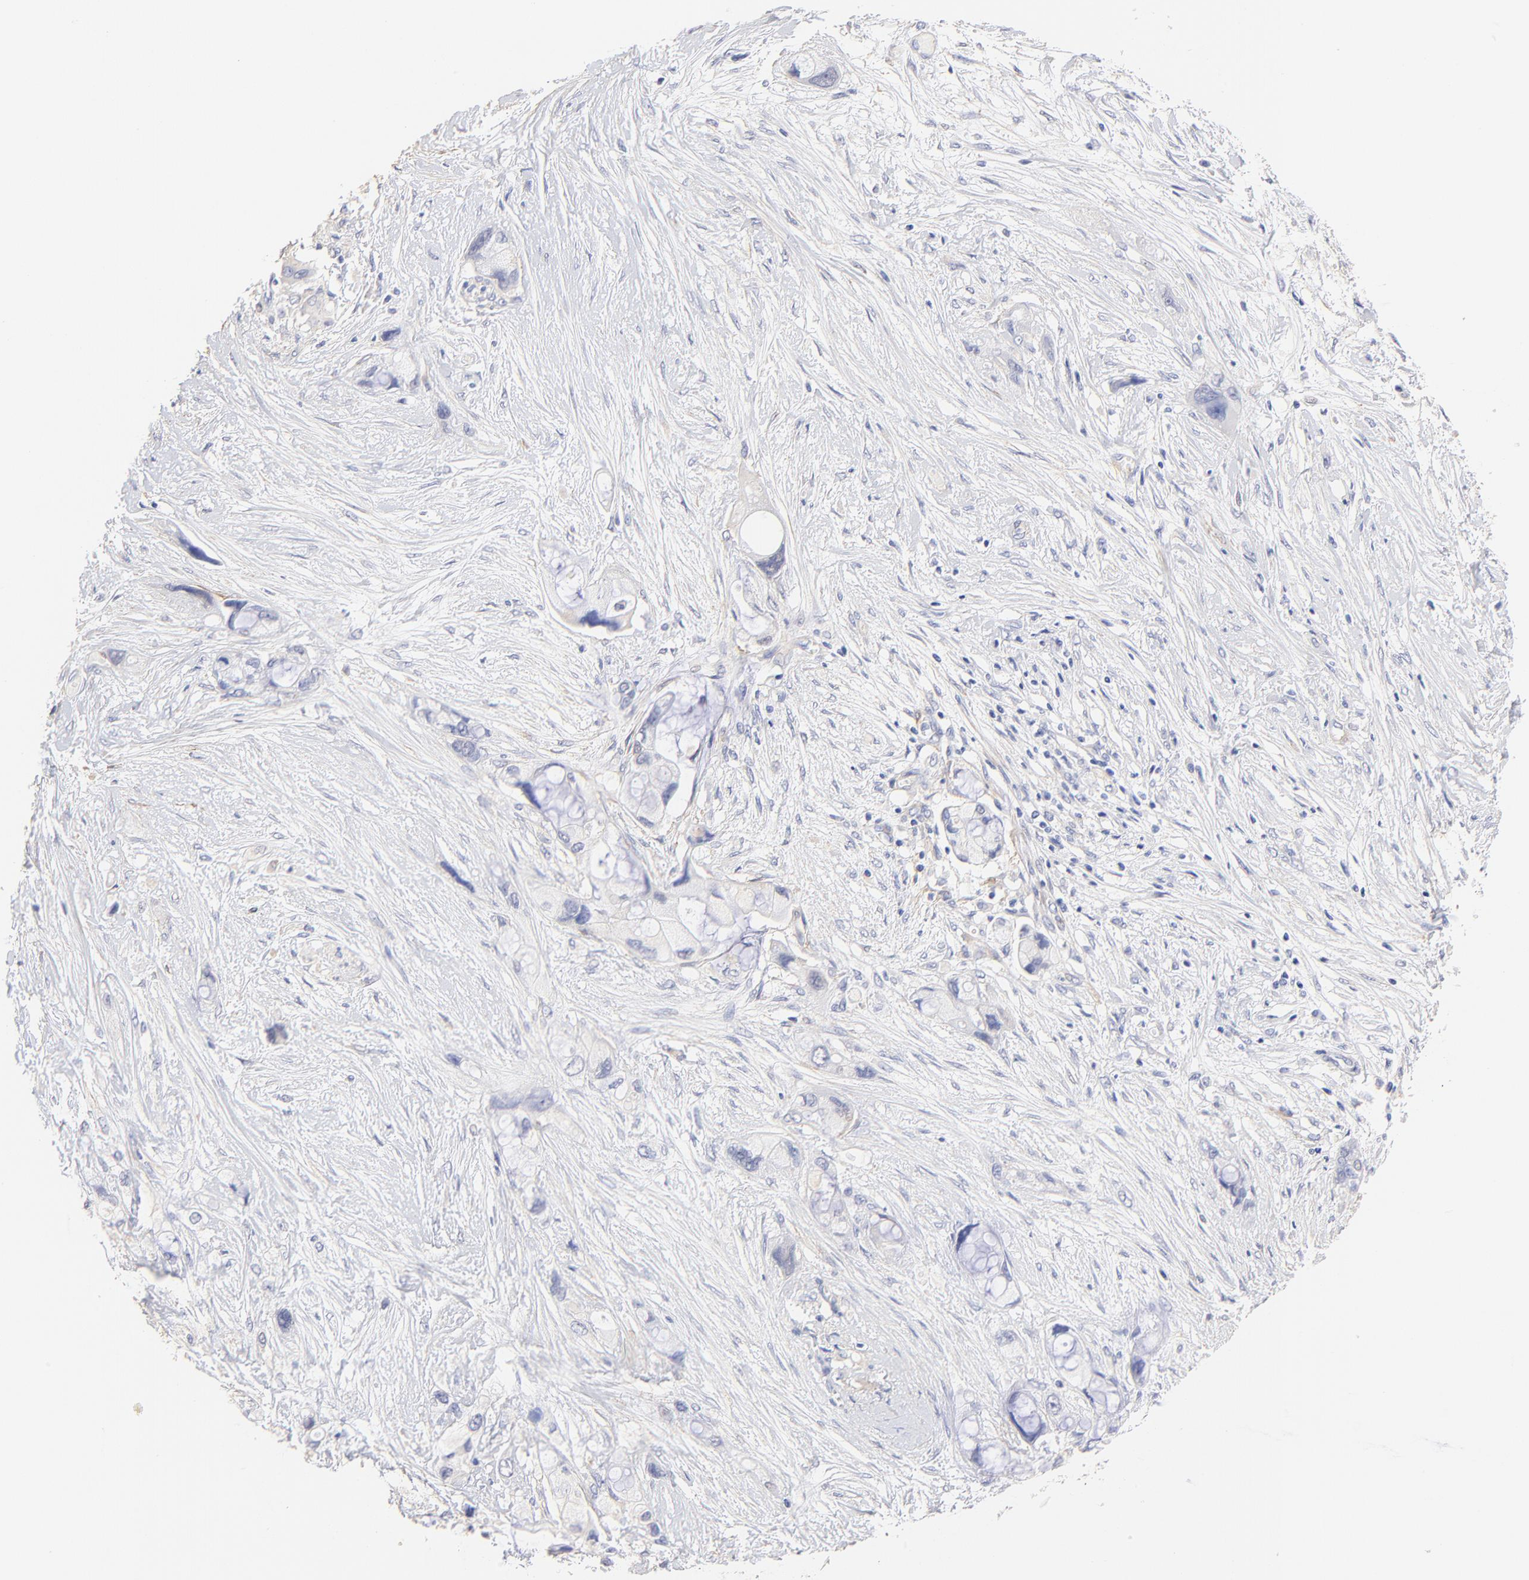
{"staining": {"intensity": "negative", "quantity": "none", "location": "none"}, "tissue": "pancreatic cancer", "cell_type": "Tumor cells", "image_type": "cancer", "snomed": [{"axis": "morphology", "description": "Adenocarcinoma, NOS"}, {"axis": "topography", "description": "Pancreas"}], "caption": "Tumor cells are negative for brown protein staining in pancreatic cancer (adenocarcinoma). (Brightfield microscopy of DAB IHC at high magnification).", "gene": "ACTRT1", "patient": {"sex": "female", "age": 59}}